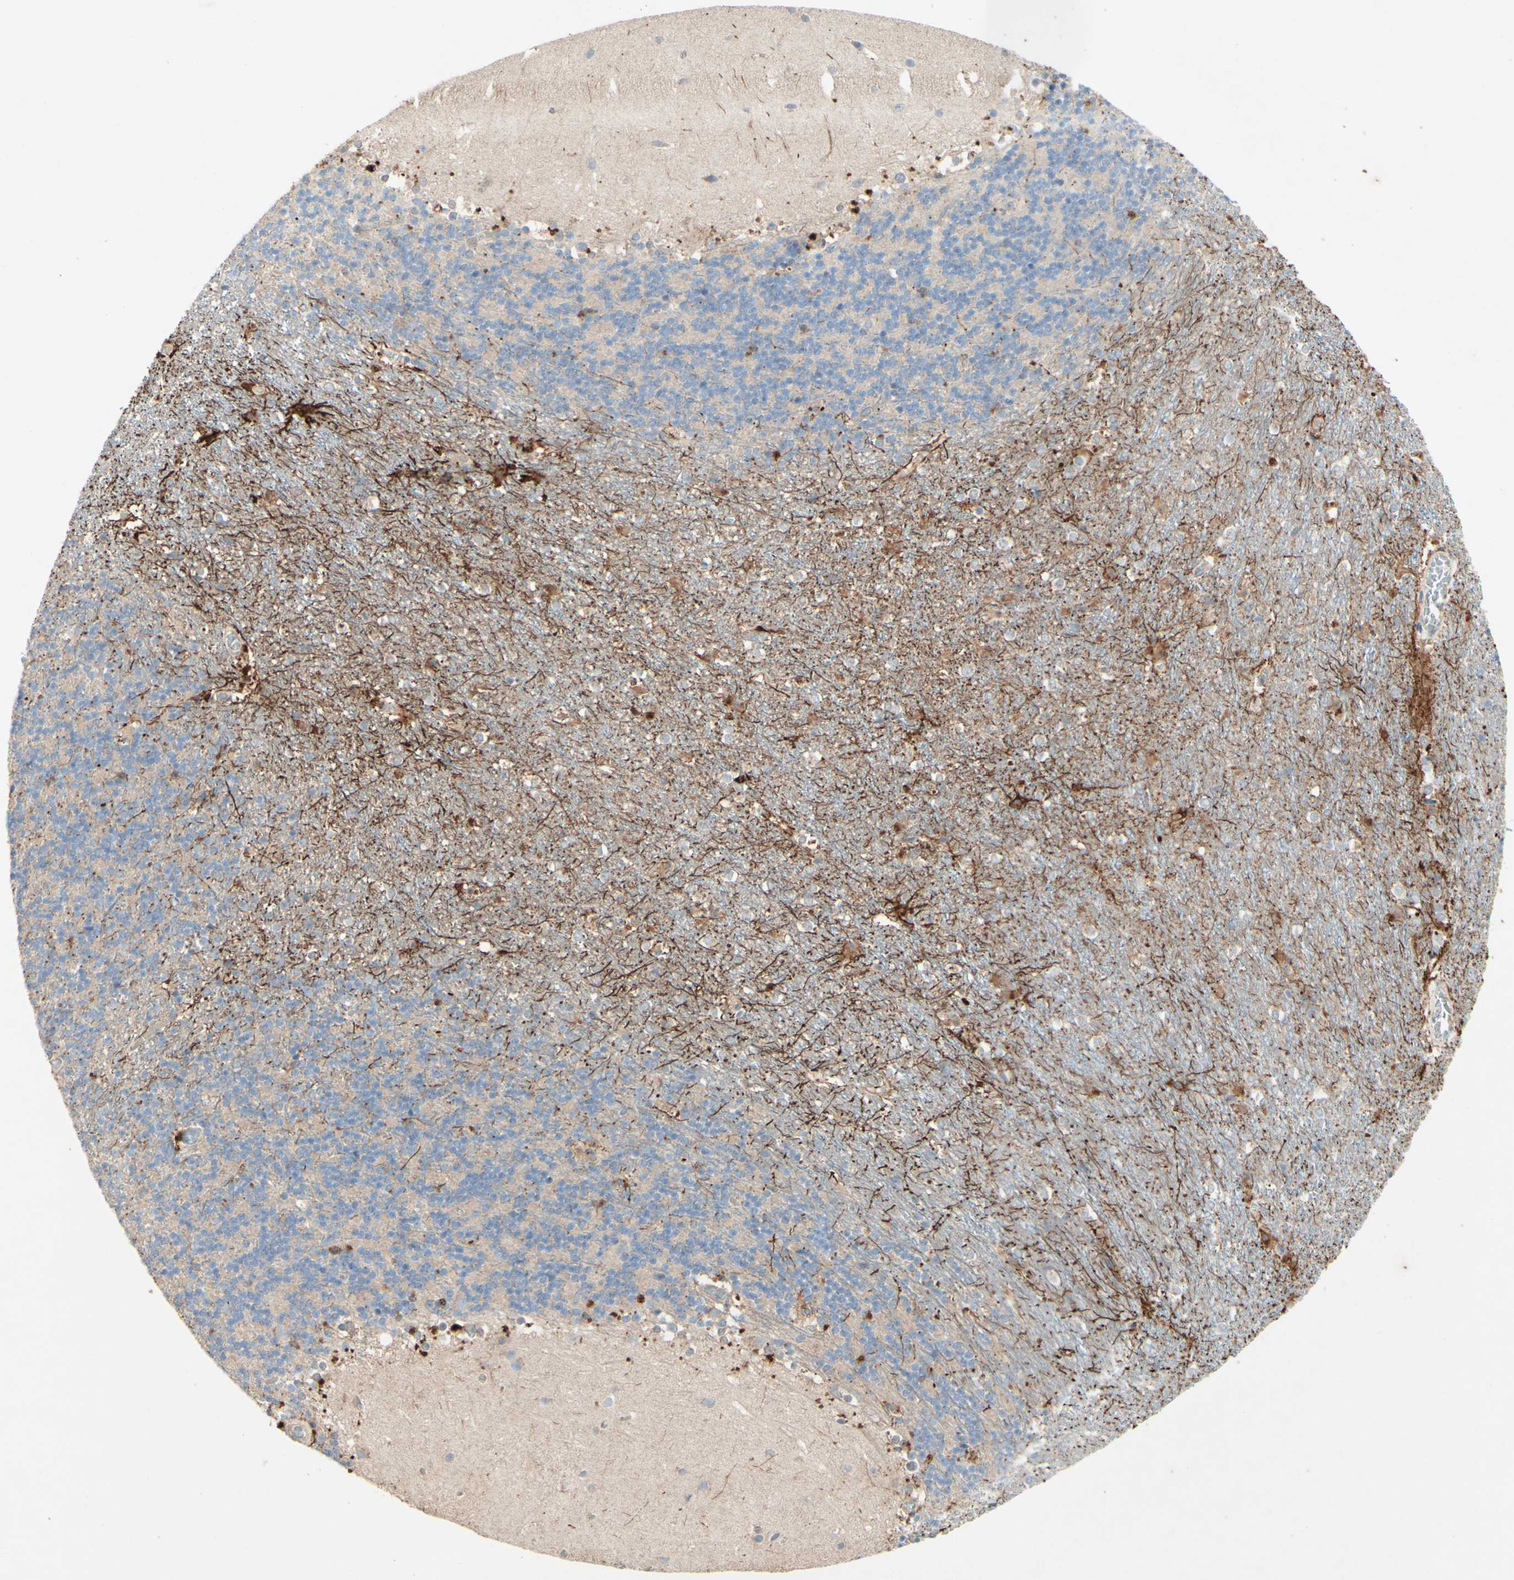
{"staining": {"intensity": "moderate", "quantity": "<25%", "location": "cytoplasmic/membranous,nuclear"}, "tissue": "cerebellum", "cell_type": "Cells in granular layer", "image_type": "normal", "snomed": [{"axis": "morphology", "description": "Normal tissue, NOS"}, {"axis": "topography", "description": "Cerebellum"}], "caption": "Immunohistochemistry (IHC) photomicrograph of benign cerebellum: human cerebellum stained using immunohistochemistry reveals low levels of moderate protein expression localized specifically in the cytoplasmic/membranous,nuclear of cells in granular layer, appearing as a cytoplasmic/membranous,nuclear brown color.", "gene": "MTM1", "patient": {"sex": "female", "age": 19}}